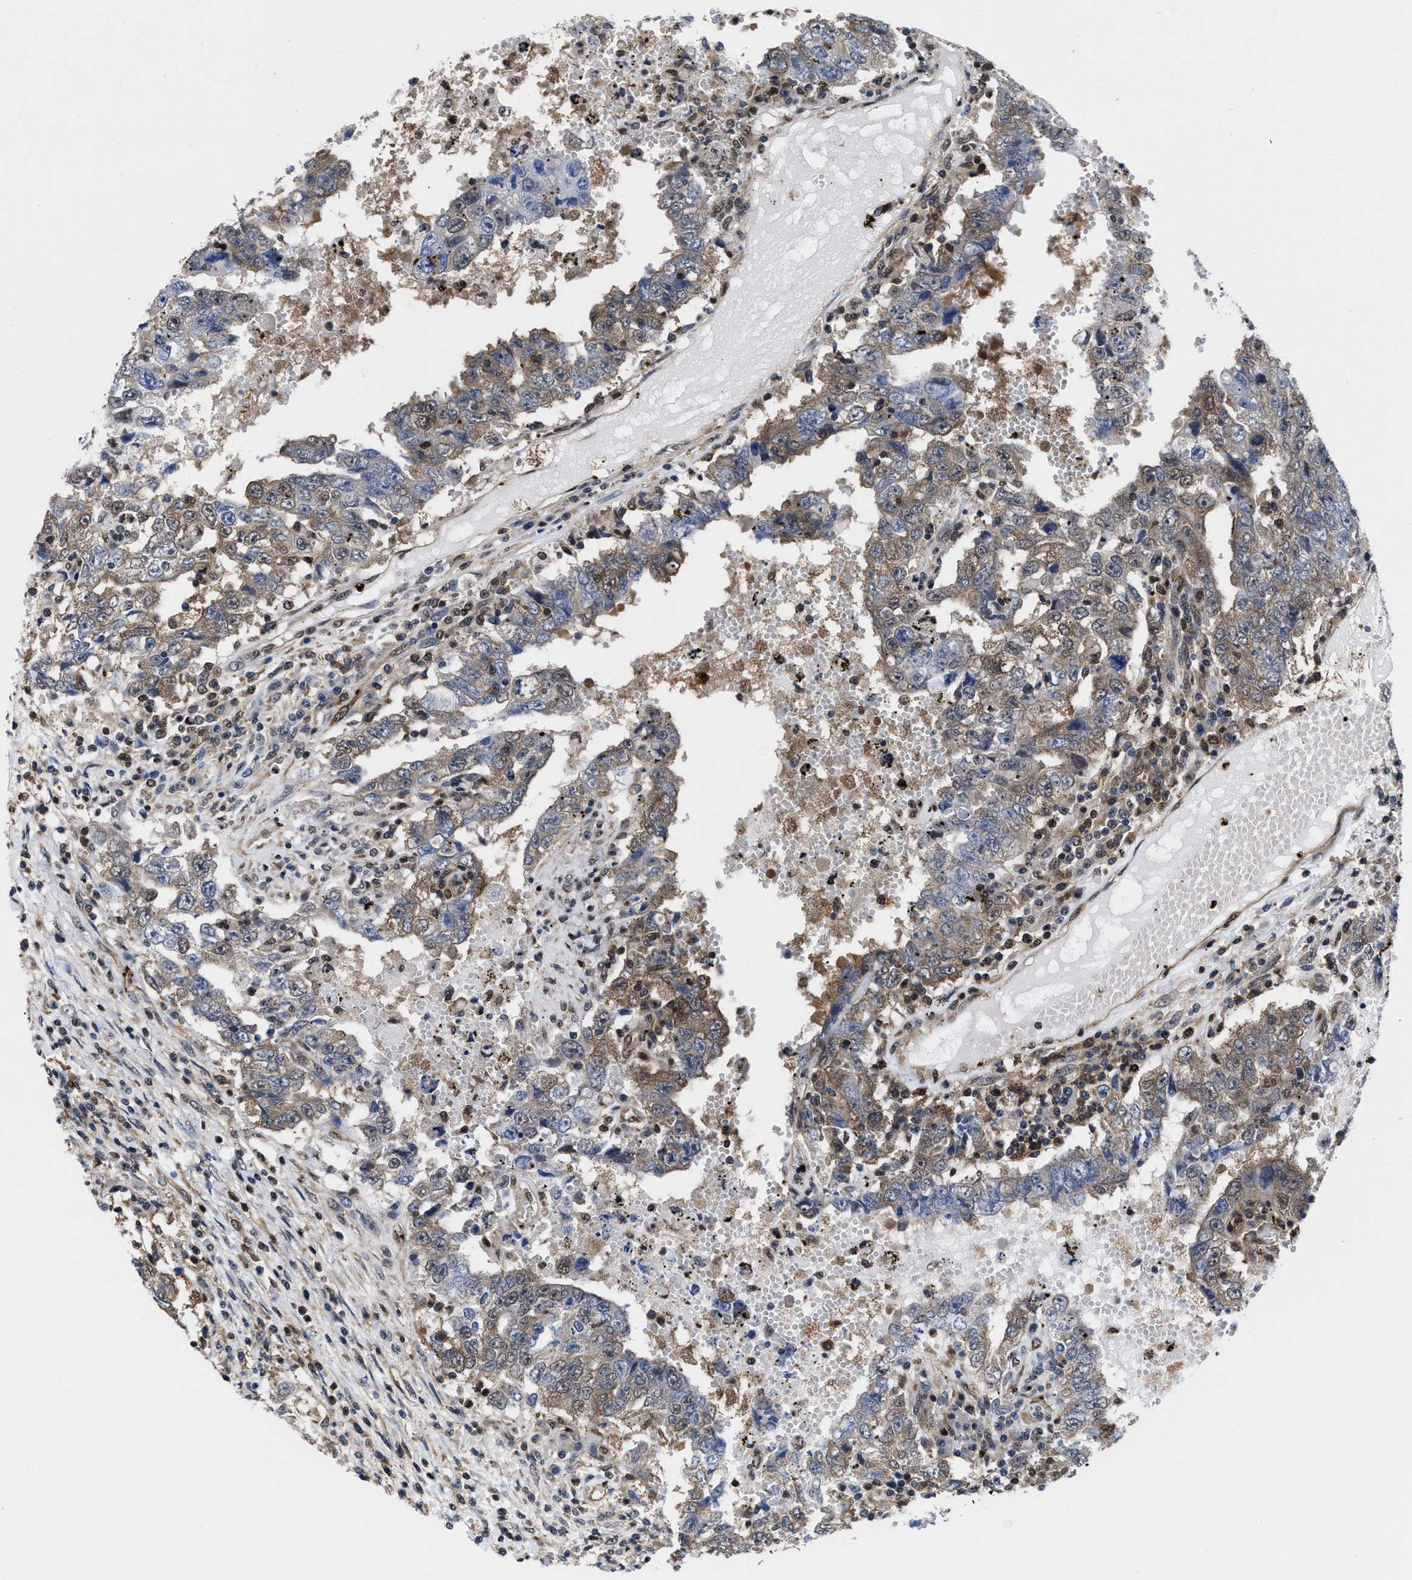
{"staining": {"intensity": "weak", "quantity": "25%-75%", "location": "cytoplasmic/membranous"}, "tissue": "testis cancer", "cell_type": "Tumor cells", "image_type": "cancer", "snomed": [{"axis": "morphology", "description": "Carcinoma, Embryonal, NOS"}, {"axis": "topography", "description": "Testis"}], "caption": "Protein expression analysis of human testis cancer reveals weak cytoplasmic/membranous positivity in about 25%-75% of tumor cells. Using DAB (brown) and hematoxylin (blue) stains, captured at high magnification using brightfield microscopy.", "gene": "ACLY", "patient": {"sex": "male", "age": 26}}